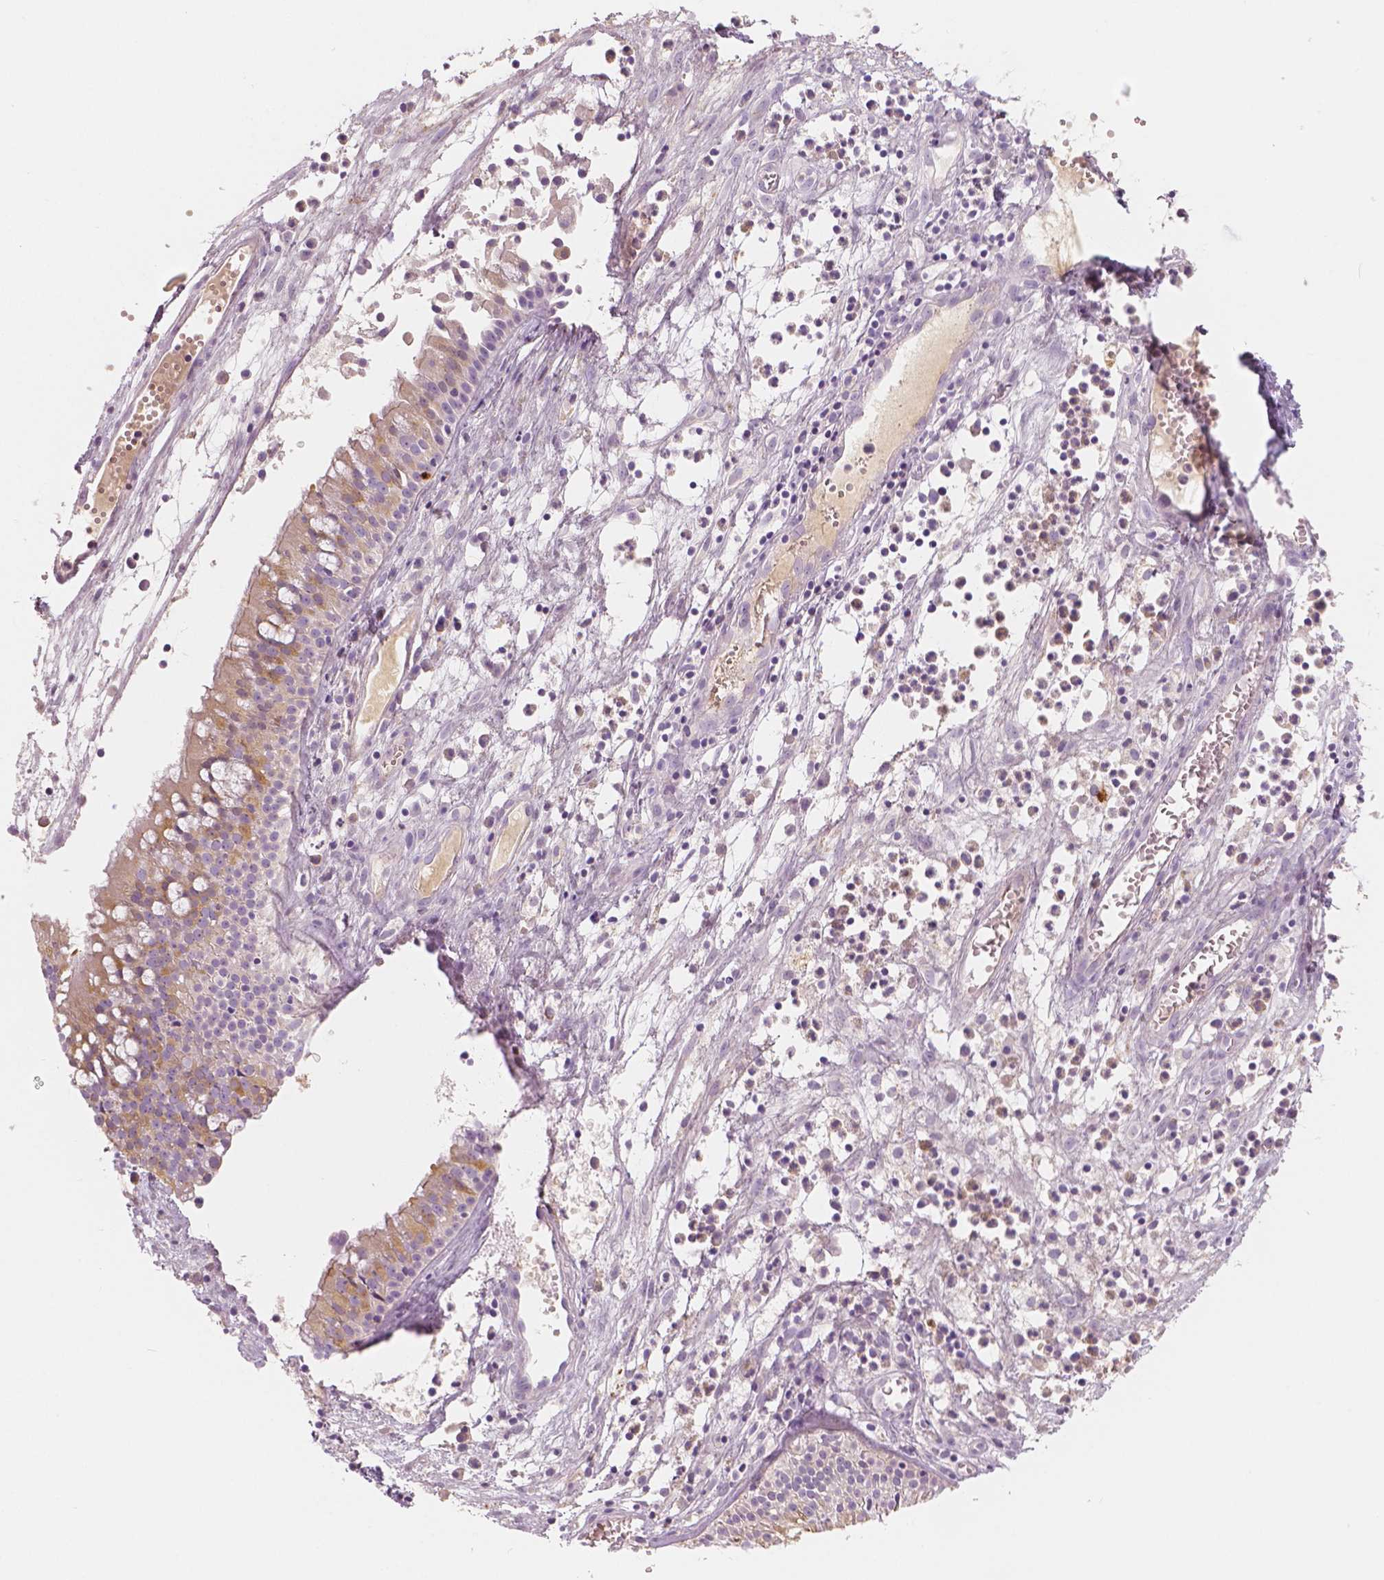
{"staining": {"intensity": "weak", "quantity": "<25%", "location": "cytoplasmic/membranous"}, "tissue": "nasopharynx", "cell_type": "Respiratory epithelial cells", "image_type": "normal", "snomed": [{"axis": "morphology", "description": "Normal tissue, NOS"}, {"axis": "topography", "description": "Nasopharynx"}], "caption": "DAB (3,3'-diaminobenzidine) immunohistochemical staining of normal nasopharynx displays no significant positivity in respiratory epithelial cells. (DAB (3,3'-diaminobenzidine) IHC, high magnification).", "gene": "APOA4", "patient": {"sex": "male", "age": 31}}